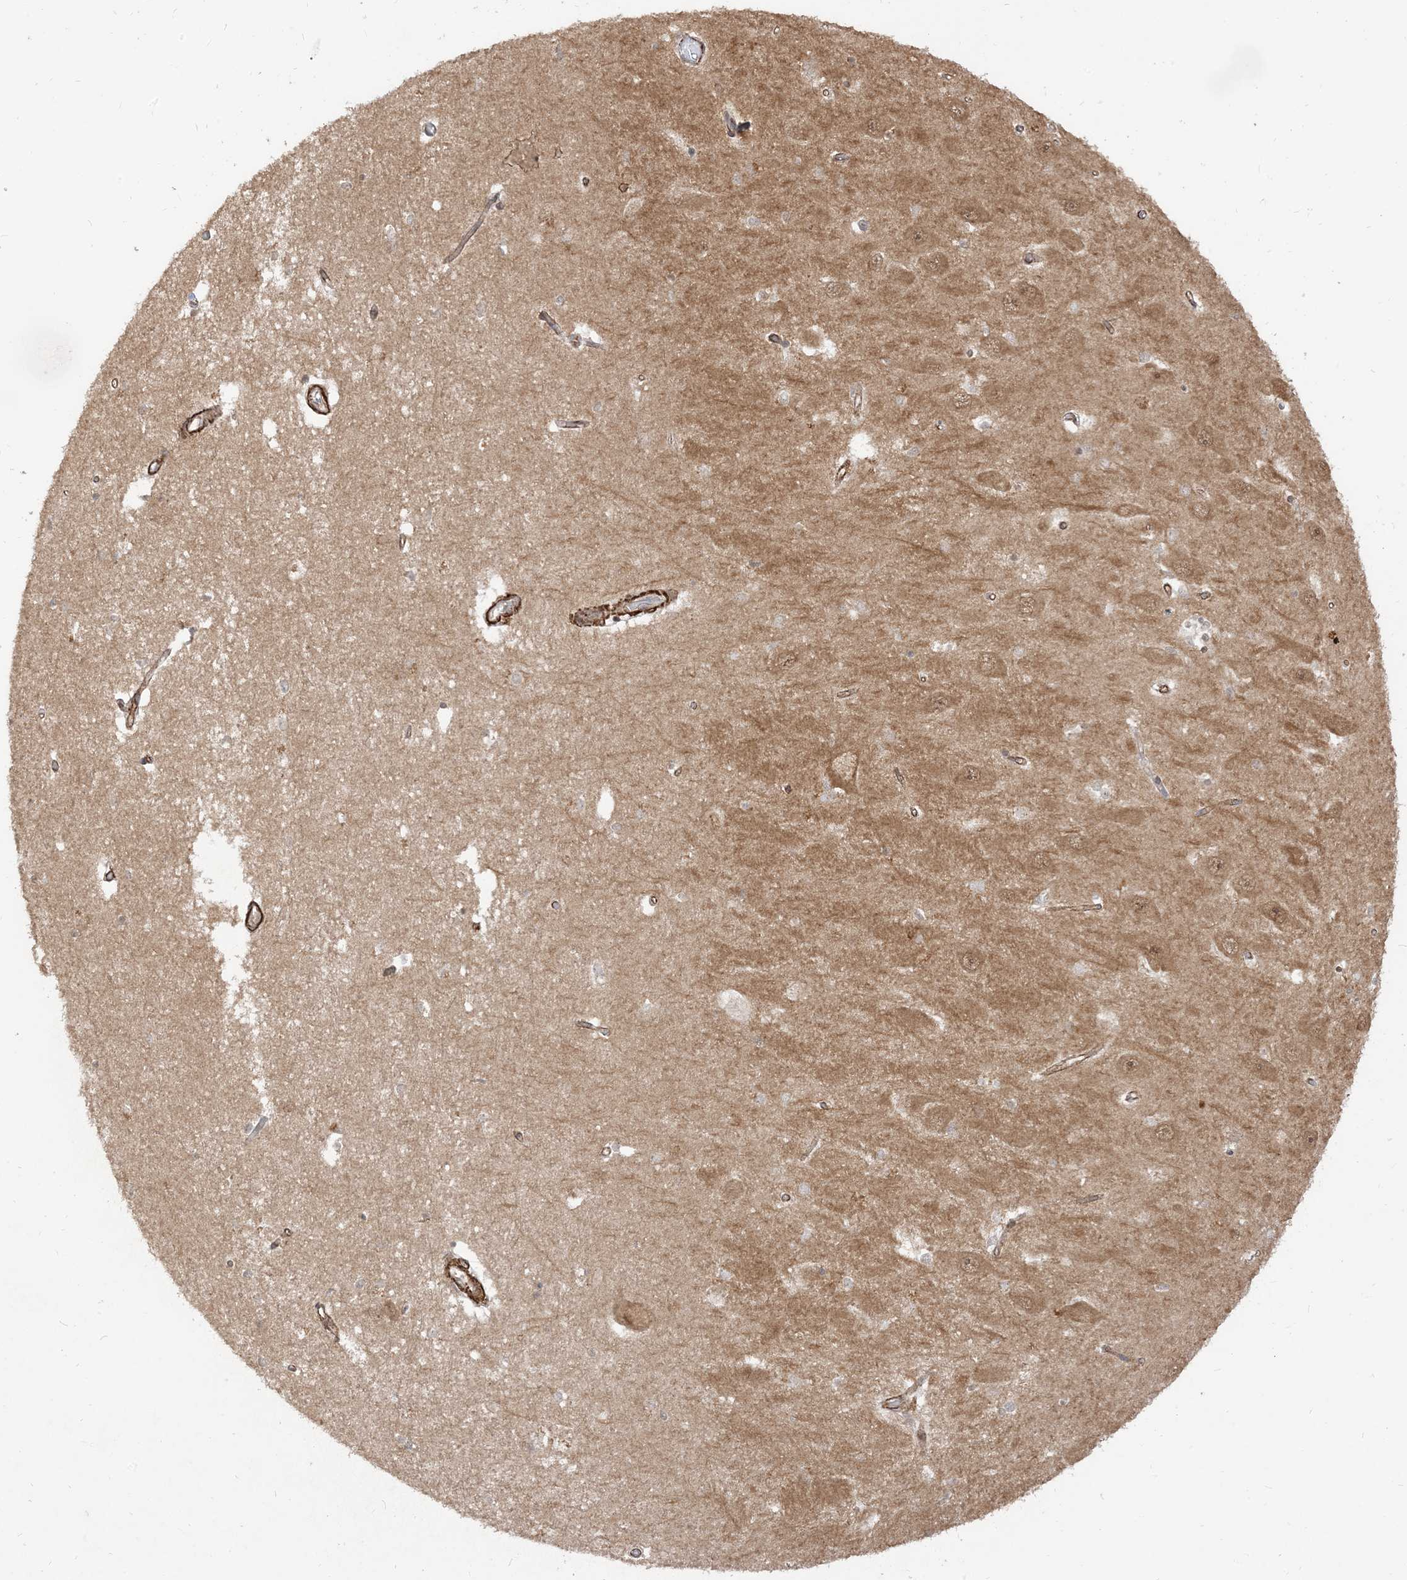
{"staining": {"intensity": "negative", "quantity": "none", "location": "none"}, "tissue": "hippocampus", "cell_type": "Glial cells", "image_type": "normal", "snomed": [{"axis": "morphology", "description": "Normal tissue, NOS"}, {"axis": "topography", "description": "Hippocampus"}], "caption": "Protein analysis of benign hippocampus displays no significant positivity in glial cells.", "gene": "TBCC", "patient": {"sex": "male", "age": 45}}